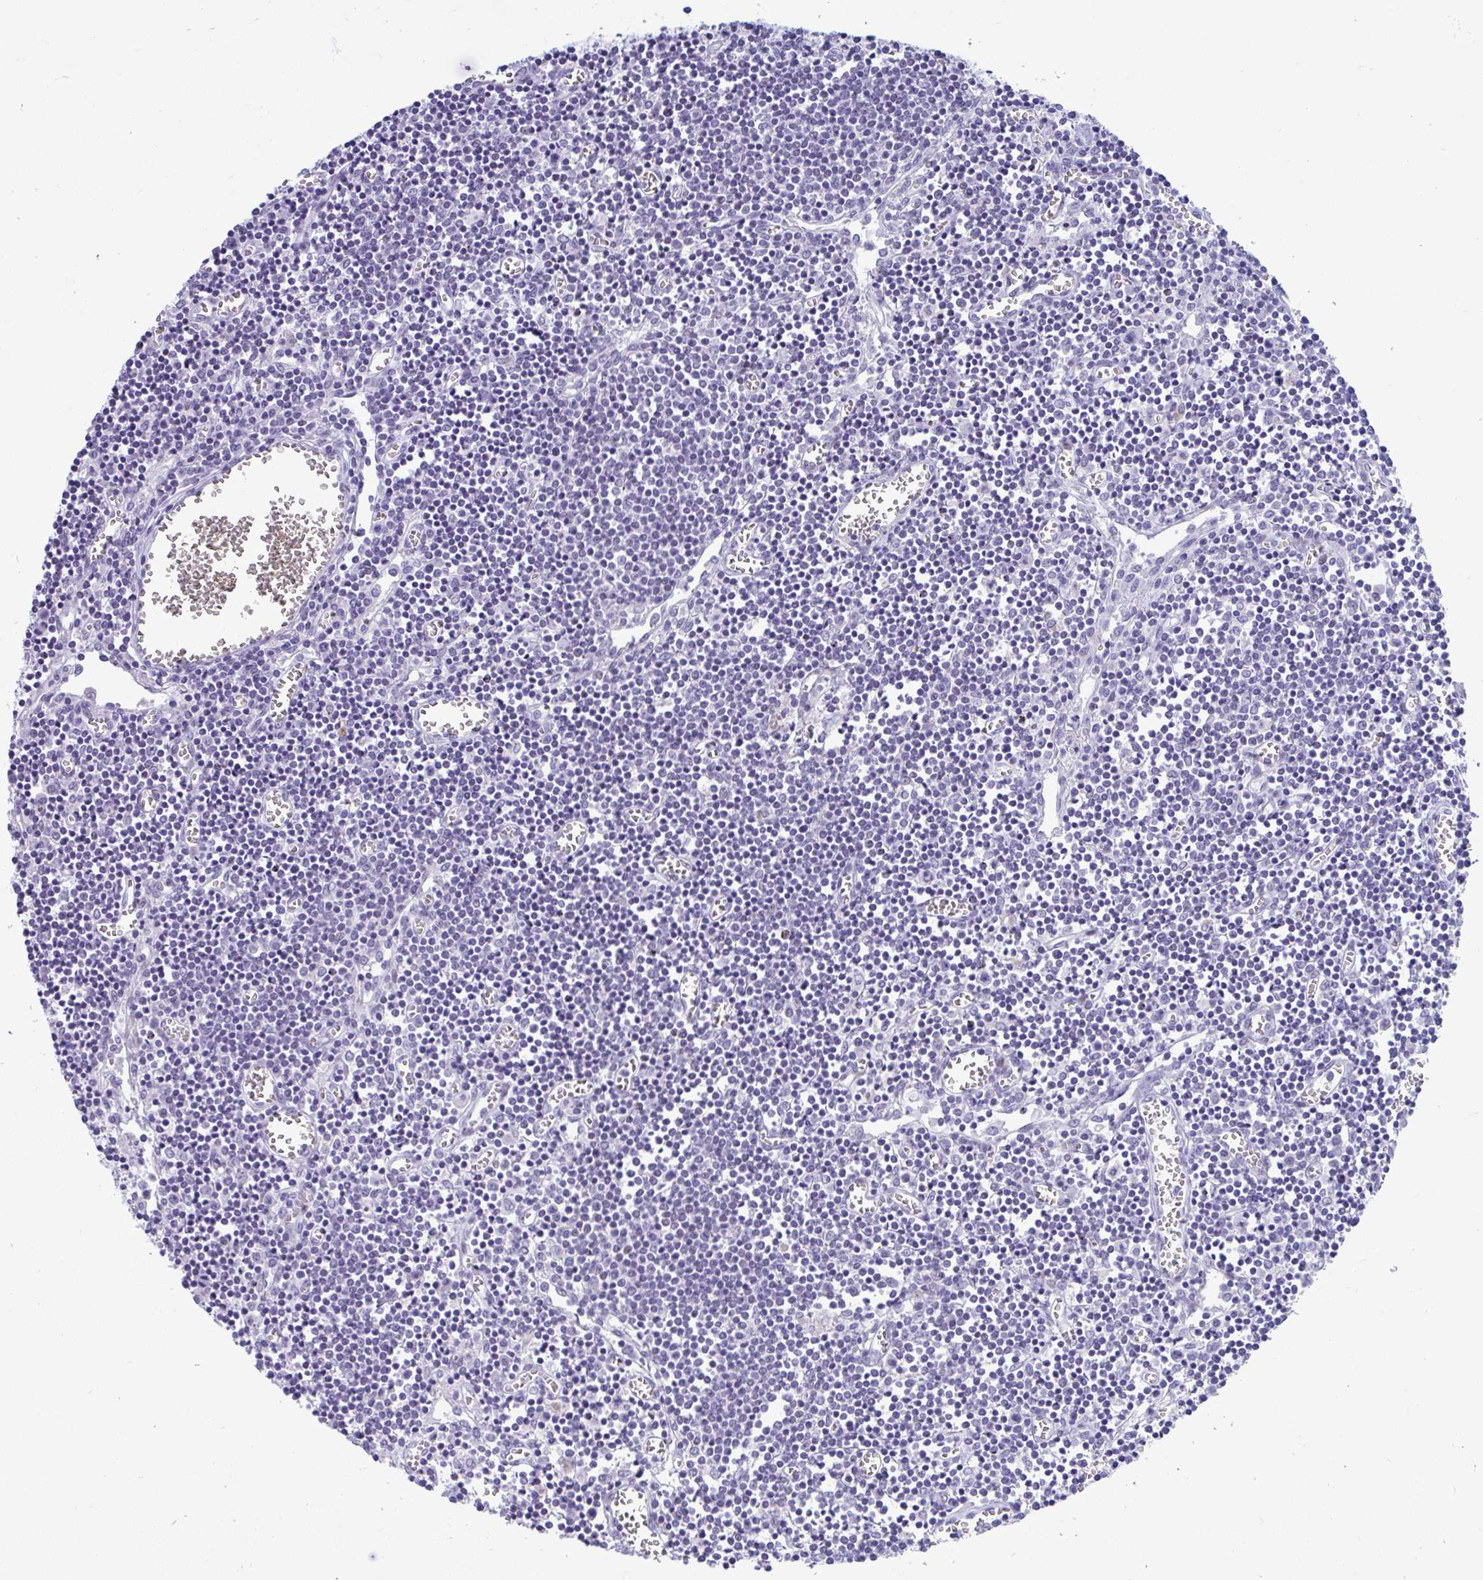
{"staining": {"intensity": "negative", "quantity": "none", "location": "none"}, "tissue": "lymph node", "cell_type": "Germinal center cells", "image_type": "normal", "snomed": [{"axis": "morphology", "description": "Normal tissue, NOS"}, {"axis": "topography", "description": "Lymph node"}], "caption": "Immunohistochemistry (IHC) micrograph of unremarkable human lymph node stained for a protein (brown), which reveals no positivity in germinal center cells.", "gene": "ISL1", "patient": {"sex": "male", "age": 66}}